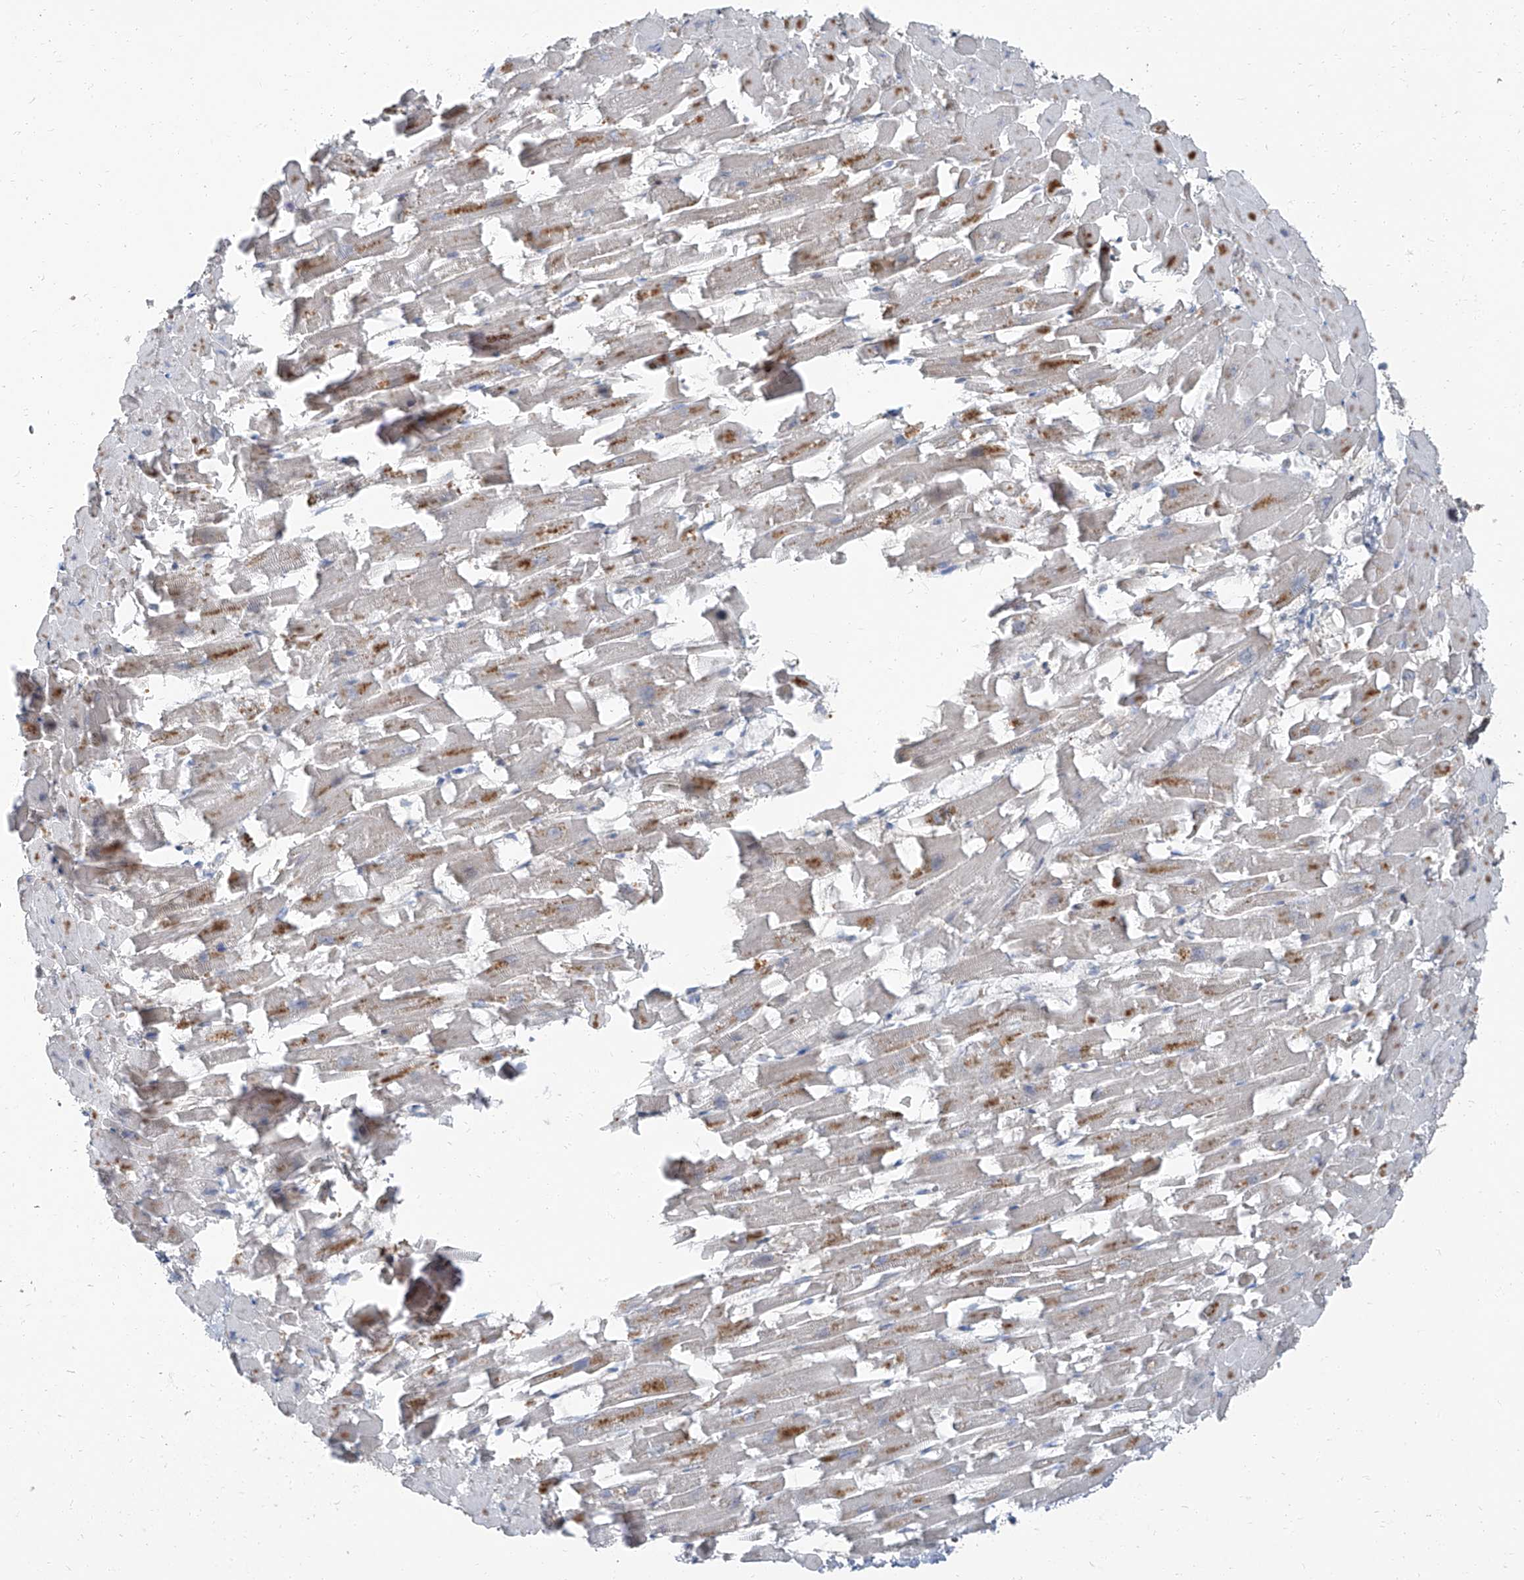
{"staining": {"intensity": "negative", "quantity": "none", "location": "none"}, "tissue": "heart muscle", "cell_type": "Cardiomyocytes", "image_type": "normal", "snomed": [{"axis": "morphology", "description": "Normal tissue, NOS"}, {"axis": "topography", "description": "Heart"}], "caption": "This is an immunohistochemistry (IHC) image of benign human heart muscle. There is no positivity in cardiomyocytes.", "gene": "HOXA3", "patient": {"sex": "female", "age": 64}}